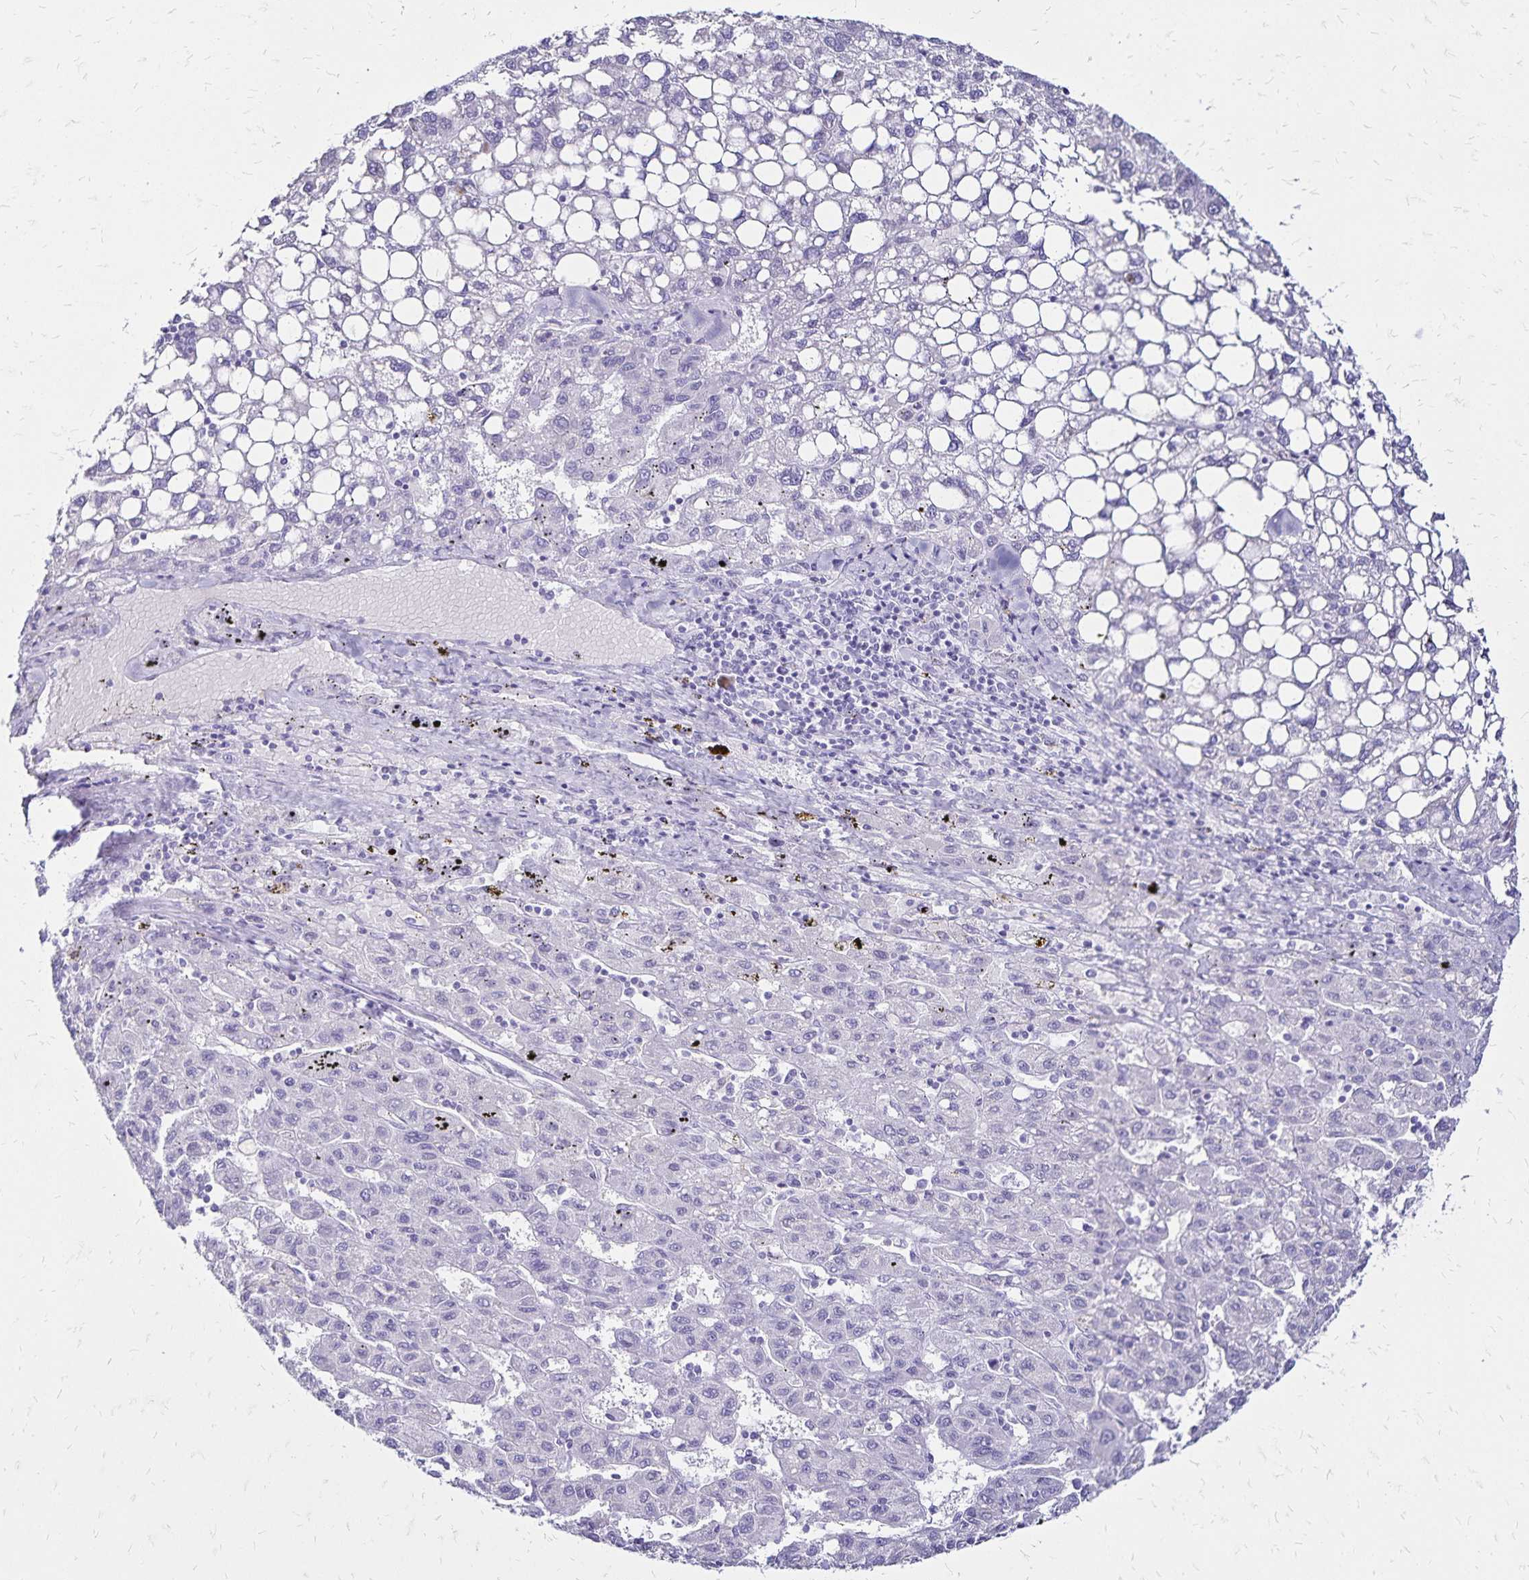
{"staining": {"intensity": "negative", "quantity": "none", "location": "none"}, "tissue": "liver cancer", "cell_type": "Tumor cells", "image_type": "cancer", "snomed": [{"axis": "morphology", "description": "Carcinoma, Hepatocellular, NOS"}, {"axis": "topography", "description": "Liver"}], "caption": "Image shows no protein staining in tumor cells of hepatocellular carcinoma (liver) tissue. Nuclei are stained in blue.", "gene": "LIN28B", "patient": {"sex": "female", "age": 82}}